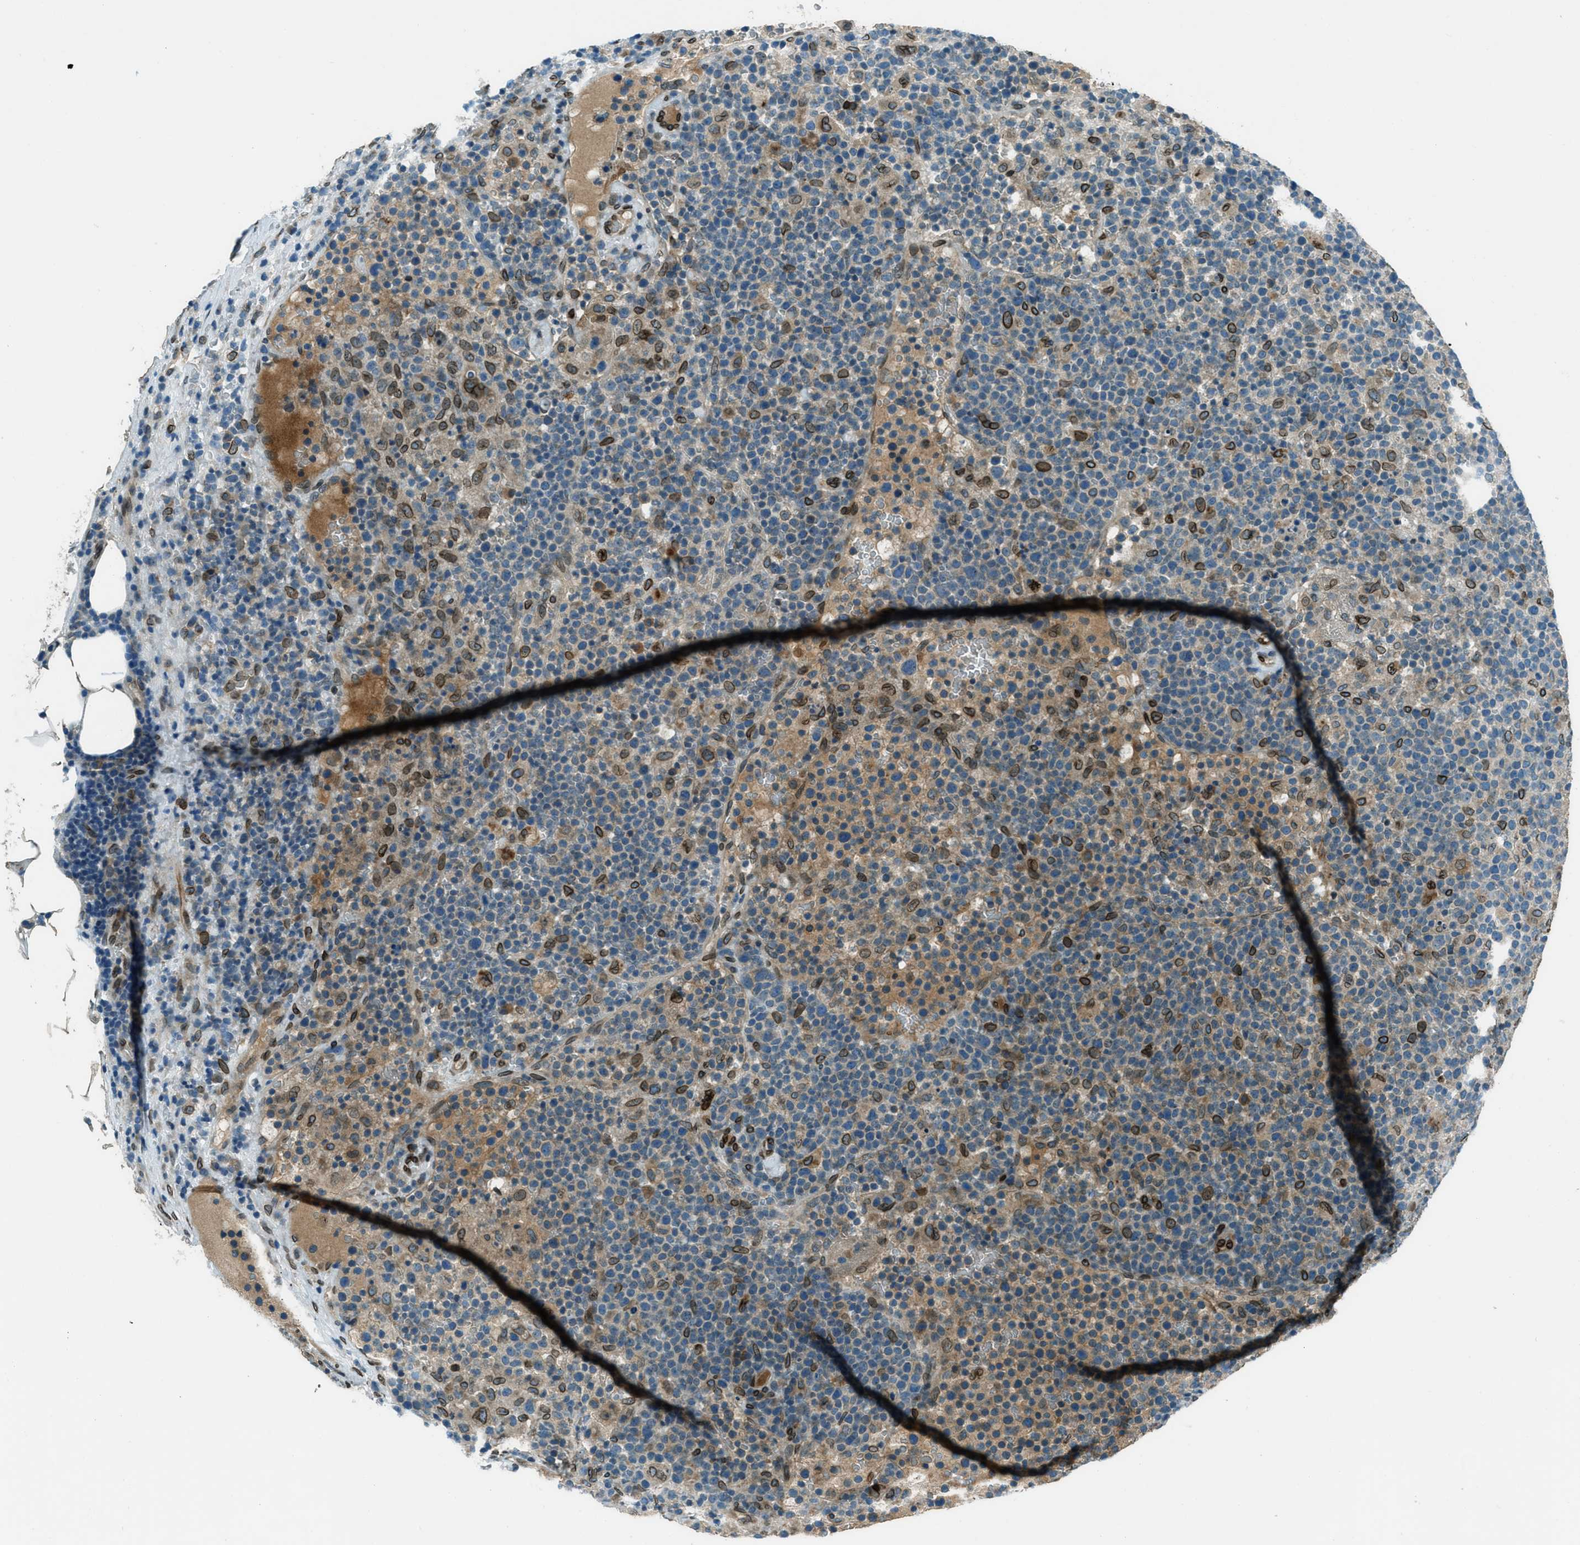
{"staining": {"intensity": "strong", "quantity": "<25%", "location": "cytoplasmic/membranous,nuclear"}, "tissue": "lymphoma", "cell_type": "Tumor cells", "image_type": "cancer", "snomed": [{"axis": "morphology", "description": "Malignant lymphoma, non-Hodgkin's type, High grade"}, {"axis": "topography", "description": "Lymph node"}], "caption": "Brown immunohistochemical staining in high-grade malignant lymphoma, non-Hodgkin's type shows strong cytoplasmic/membranous and nuclear positivity in approximately <25% of tumor cells. (DAB (3,3'-diaminobenzidine) IHC with brightfield microscopy, high magnification).", "gene": "LEMD2", "patient": {"sex": "male", "age": 61}}